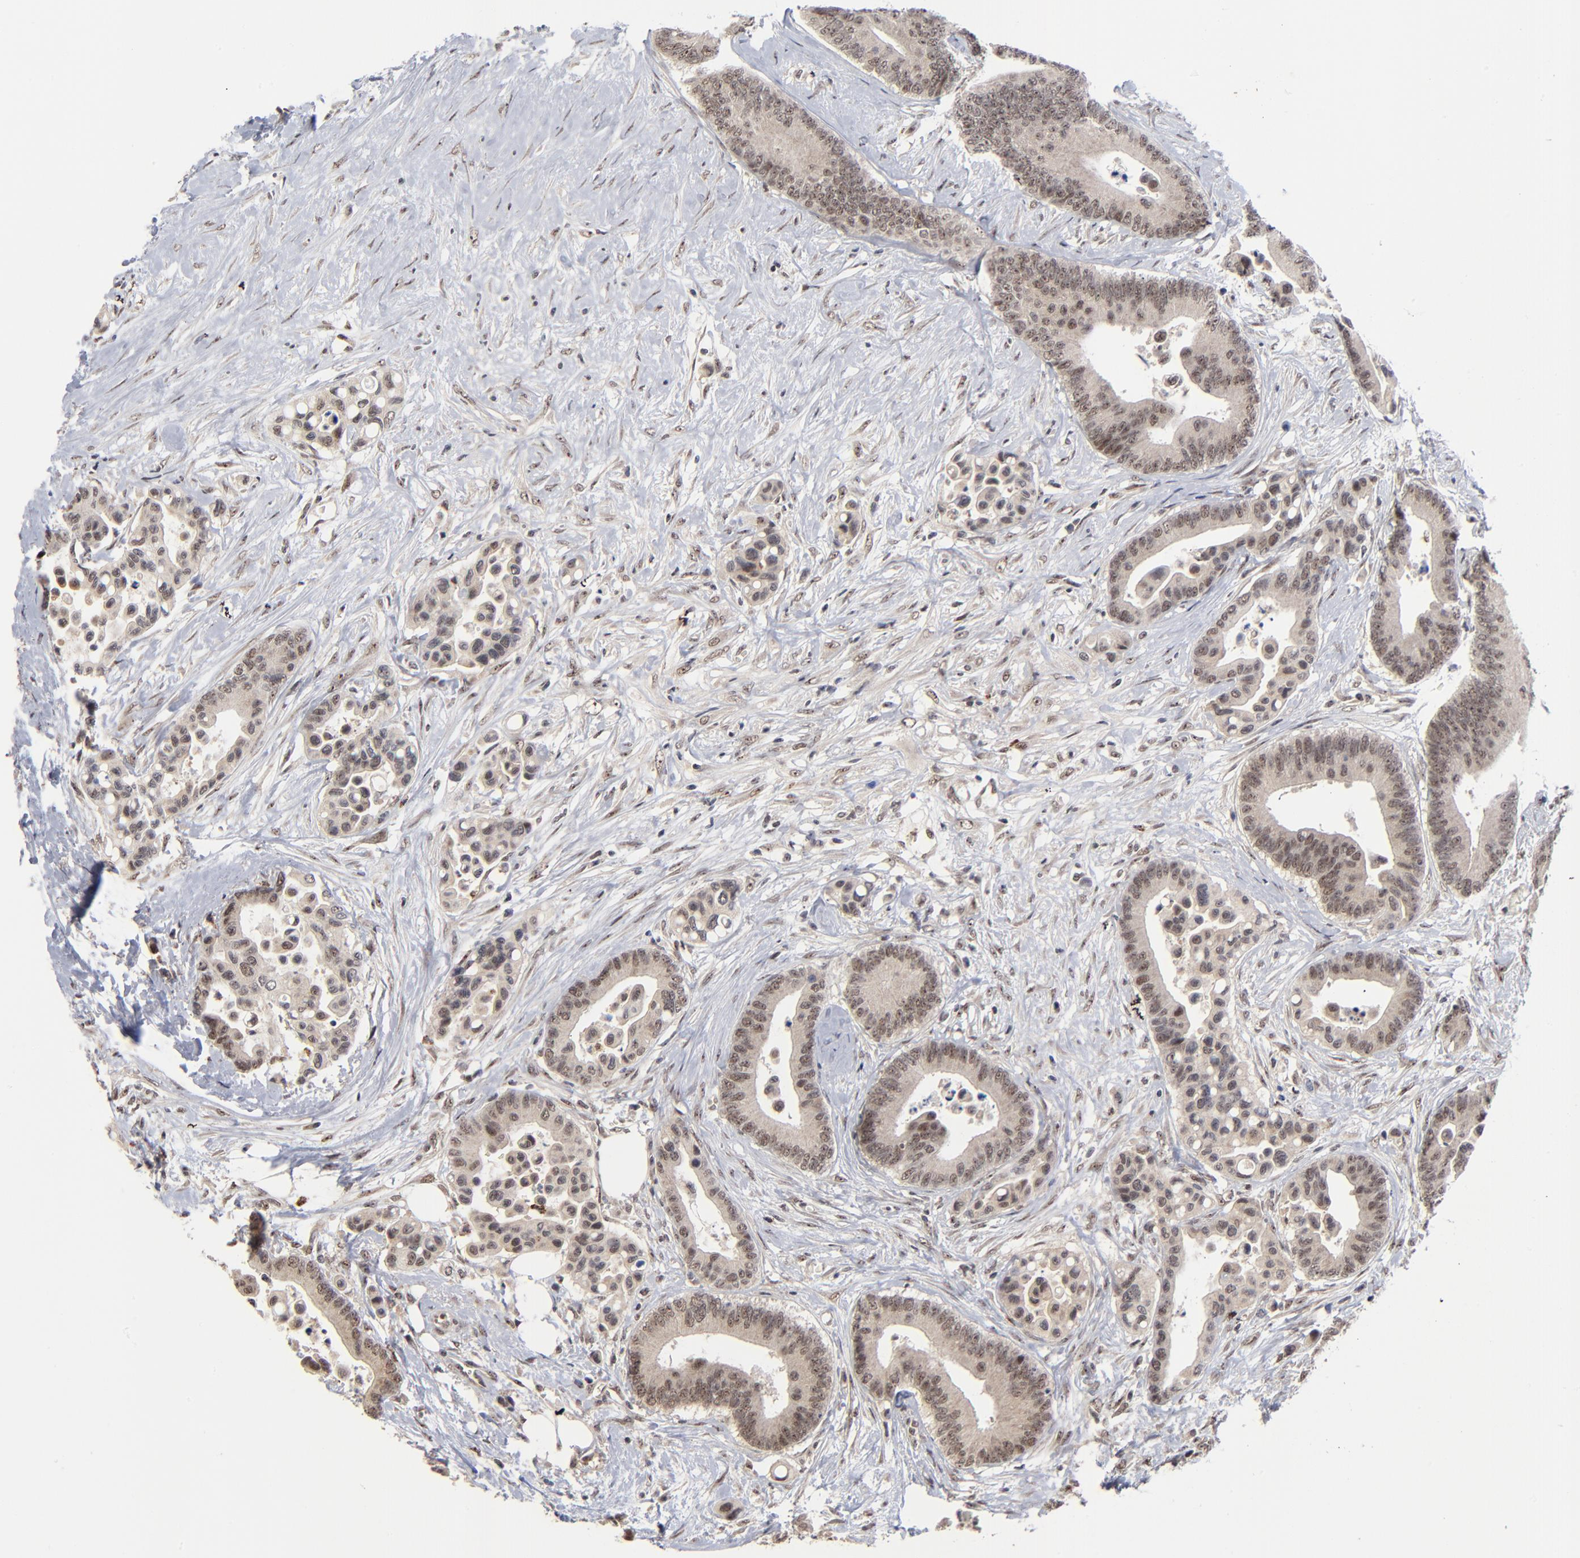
{"staining": {"intensity": "weak", "quantity": "25%-75%", "location": "nuclear"}, "tissue": "colorectal cancer", "cell_type": "Tumor cells", "image_type": "cancer", "snomed": [{"axis": "morphology", "description": "Adenocarcinoma, NOS"}, {"axis": "topography", "description": "Colon"}], "caption": "Immunohistochemistry (IHC) histopathology image of colorectal cancer (adenocarcinoma) stained for a protein (brown), which exhibits low levels of weak nuclear positivity in approximately 25%-75% of tumor cells.", "gene": "ZNF419", "patient": {"sex": "male", "age": 82}}